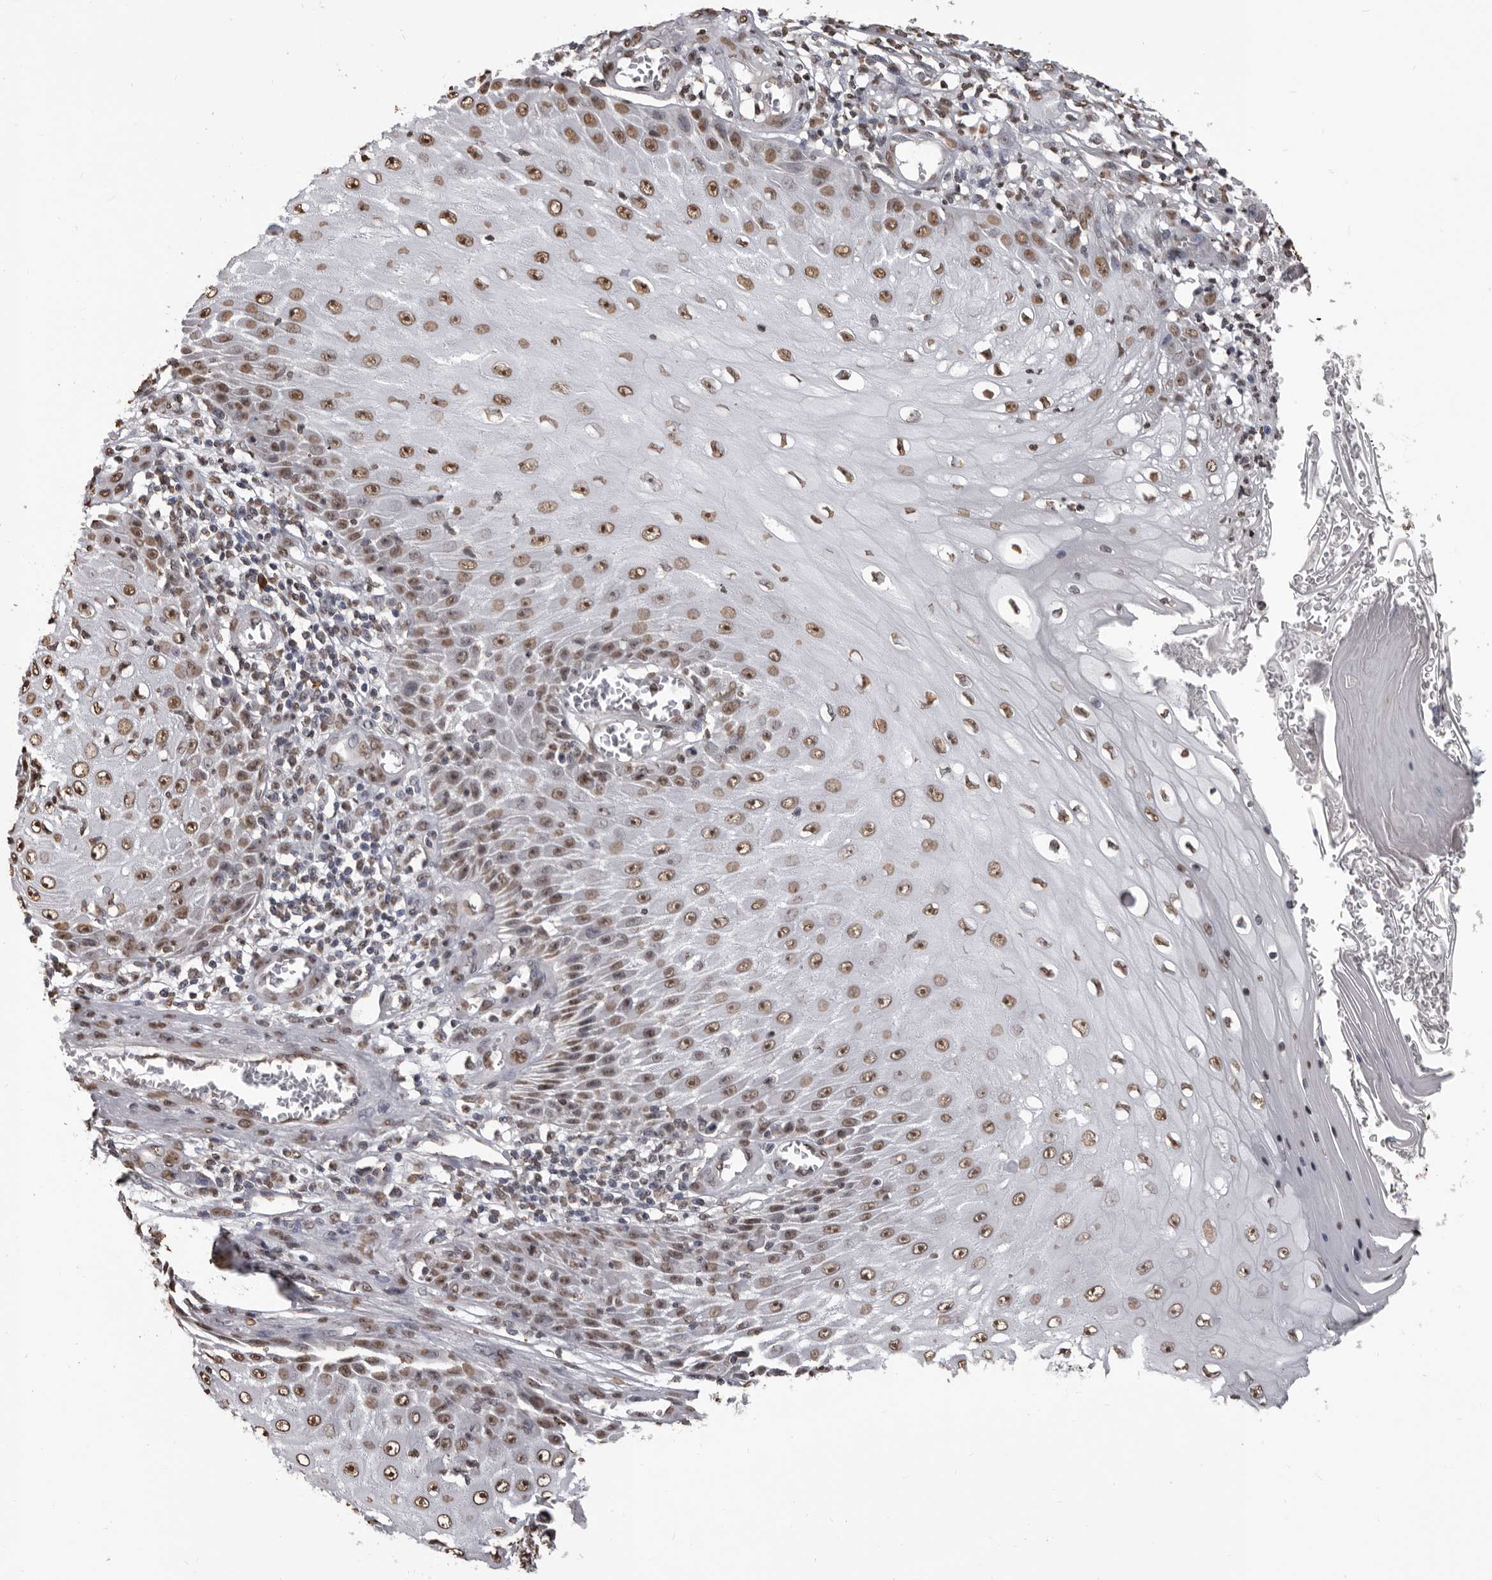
{"staining": {"intensity": "moderate", "quantity": ">75%", "location": "nuclear"}, "tissue": "skin cancer", "cell_type": "Tumor cells", "image_type": "cancer", "snomed": [{"axis": "morphology", "description": "Squamous cell carcinoma, NOS"}, {"axis": "topography", "description": "Skin"}], "caption": "Immunohistochemistry (IHC) of squamous cell carcinoma (skin) displays medium levels of moderate nuclear expression in approximately >75% of tumor cells.", "gene": "AHR", "patient": {"sex": "female", "age": 73}}